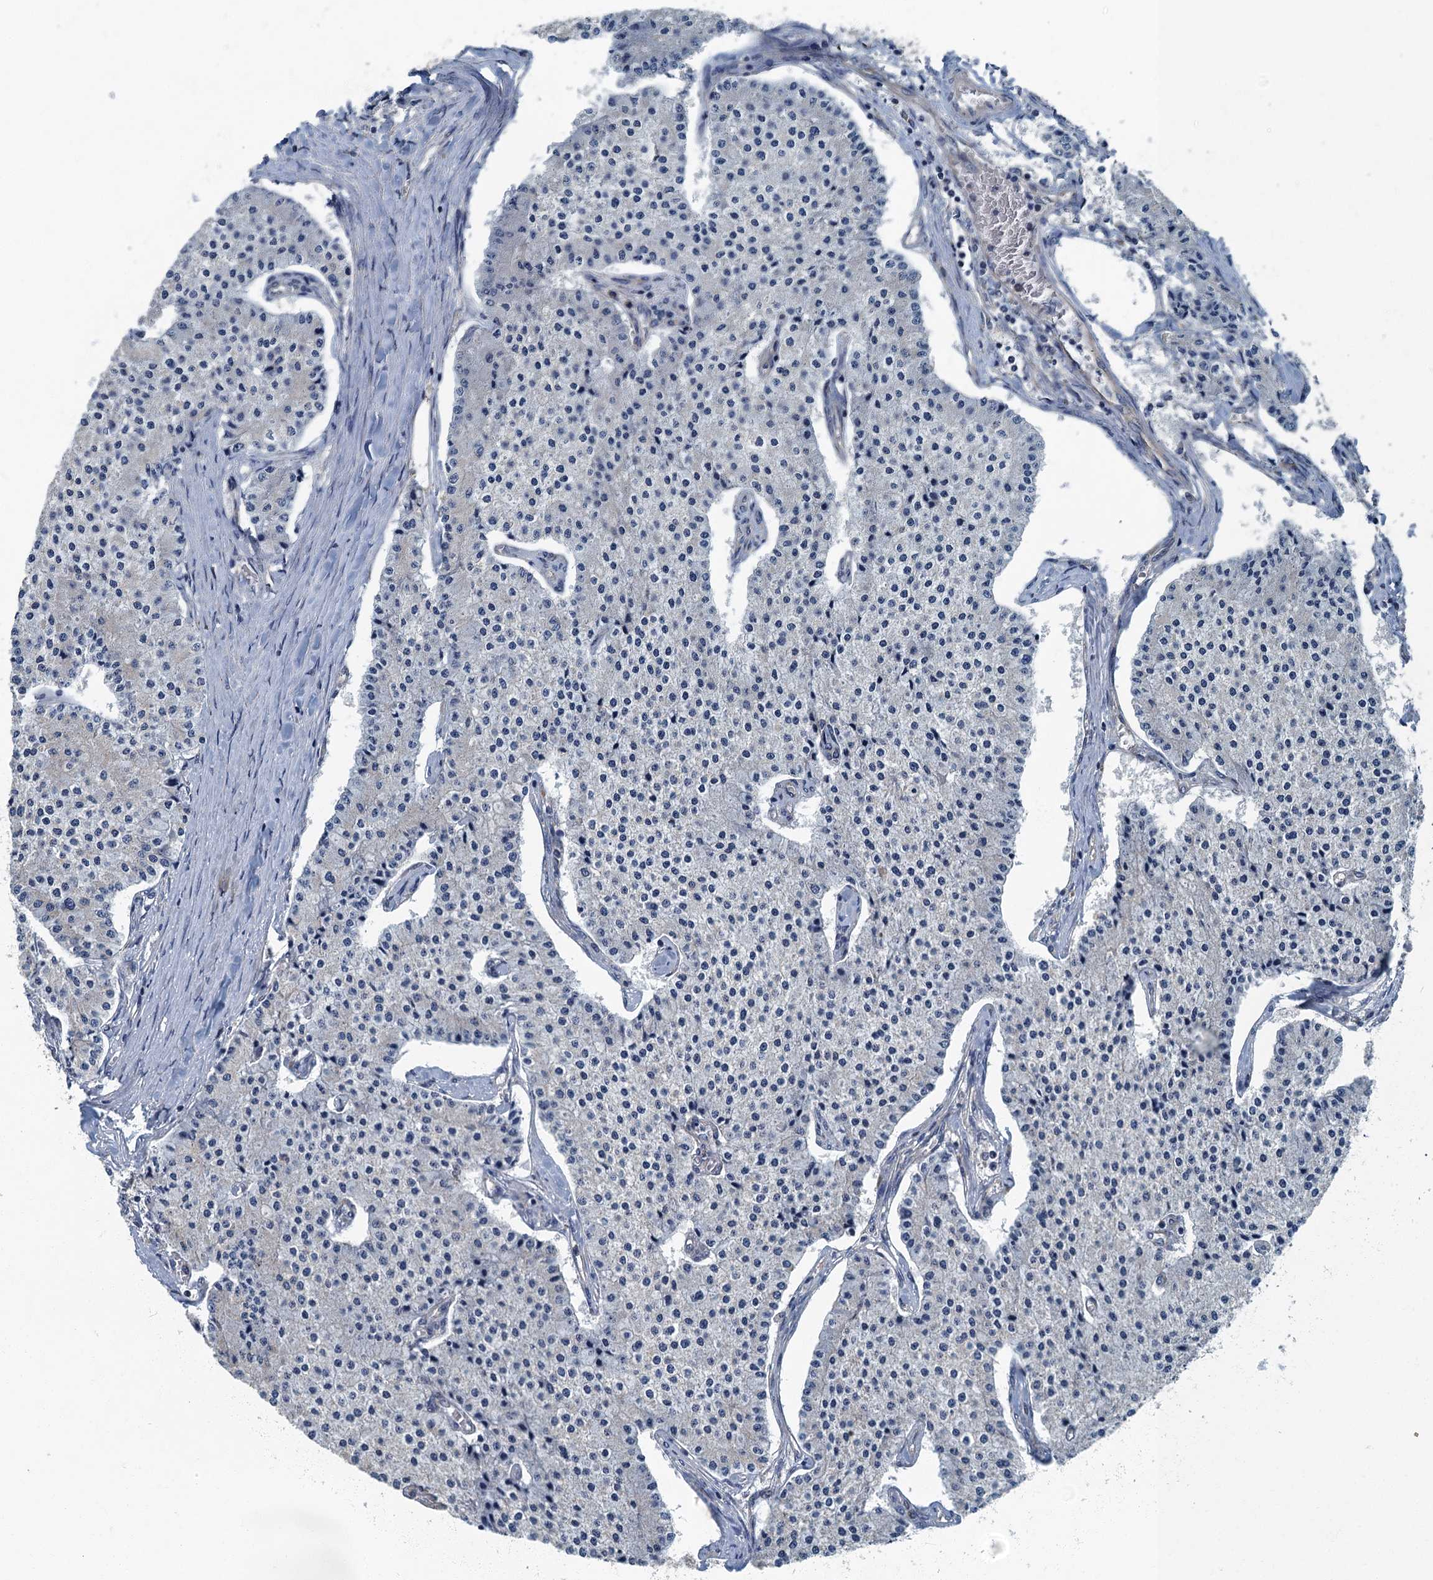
{"staining": {"intensity": "negative", "quantity": "none", "location": "none"}, "tissue": "carcinoid", "cell_type": "Tumor cells", "image_type": "cancer", "snomed": [{"axis": "morphology", "description": "Carcinoid, malignant, NOS"}, {"axis": "topography", "description": "Colon"}], "caption": "Histopathology image shows no protein positivity in tumor cells of carcinoid tissue. (DAB immunohistochemistry (IHC), high magnification).", "gene": "DDX49", "patient": {"sex": "female", "age": 52}}